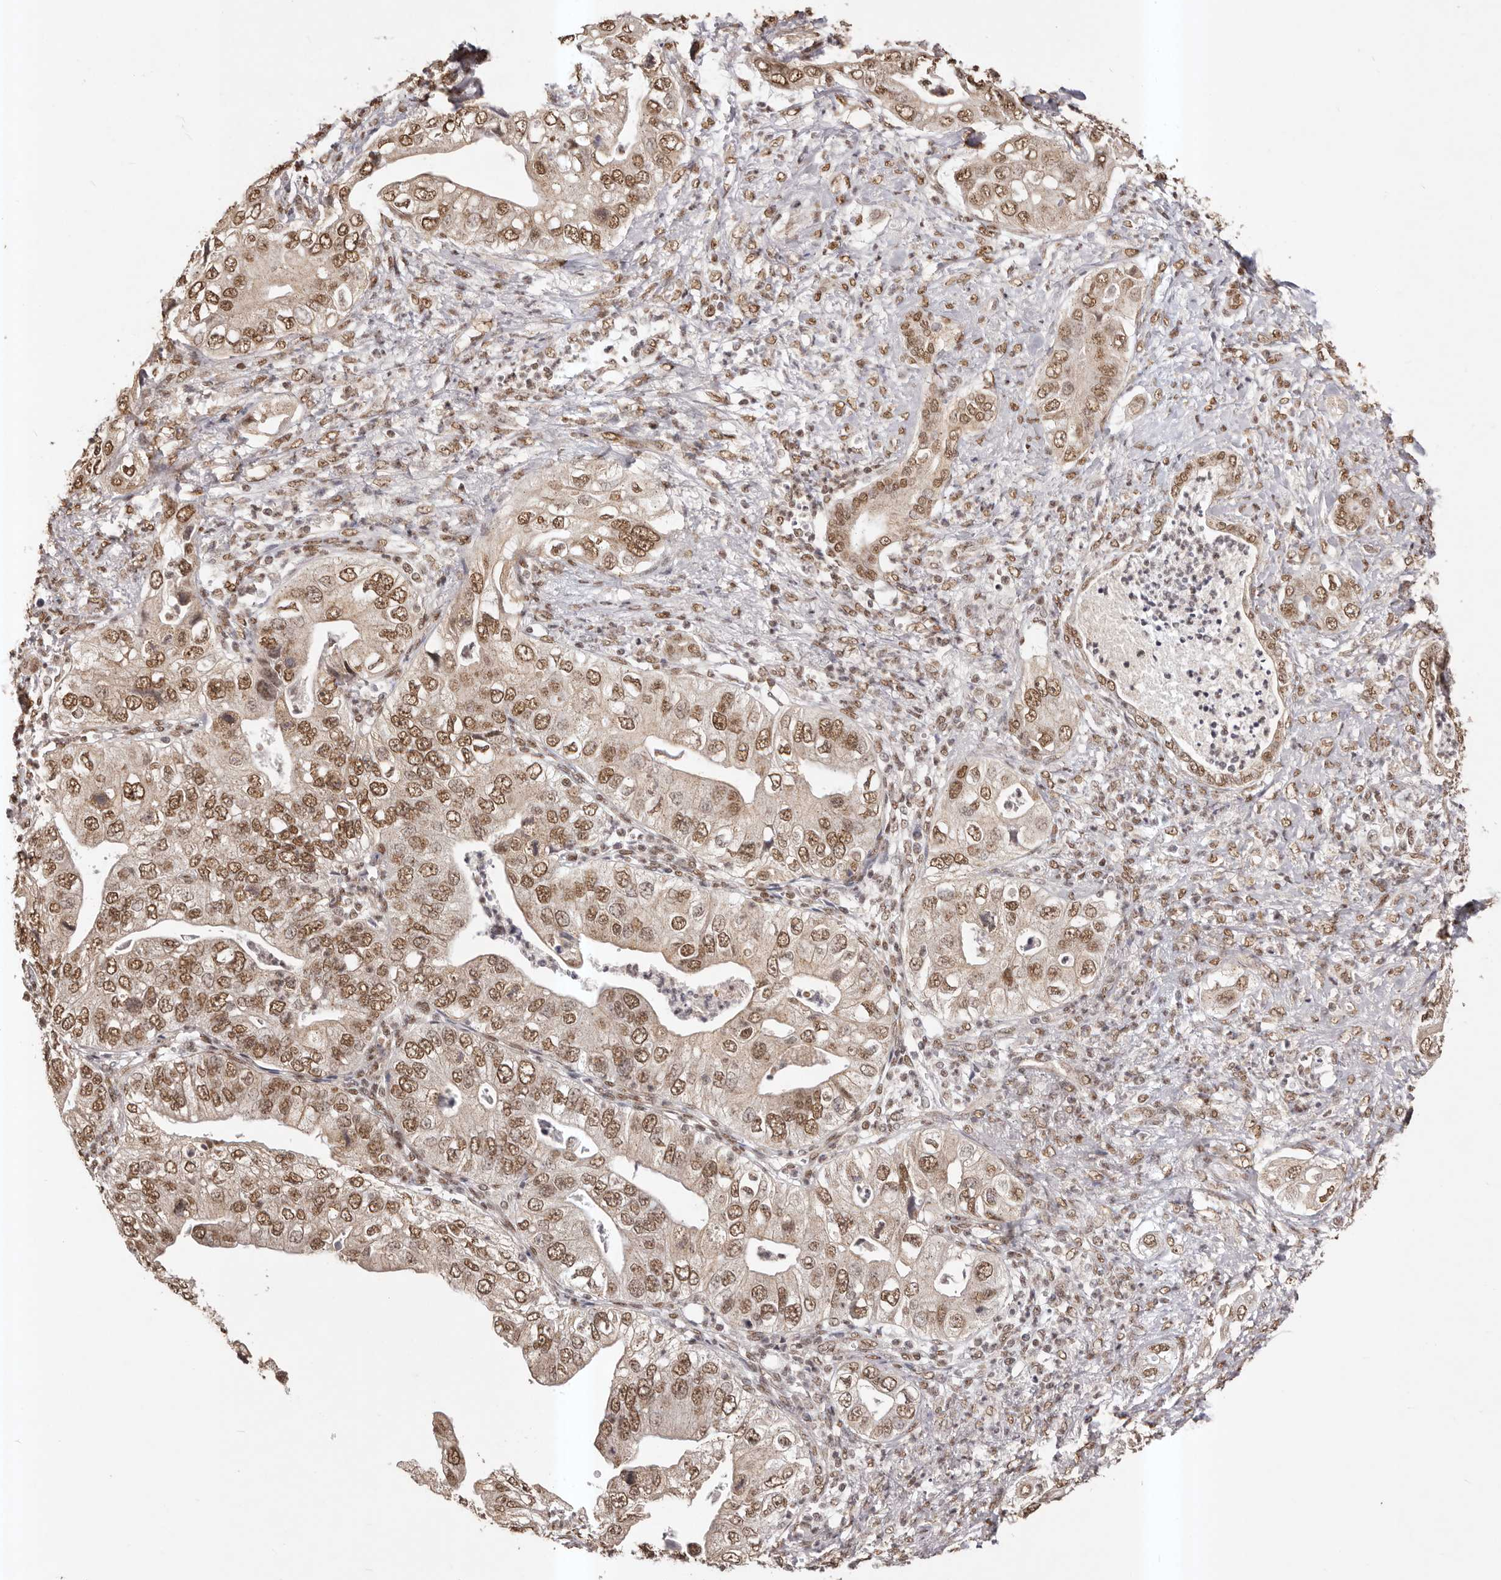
{"staining": {"intensity": "moderate", "quantity": ">75%", "location": "nuclear"}, "tissue": "pancreatic cancer", "cell_type": "Tumor cells", "image_type": "cancer", "snomed": [{"axis": "morphology", "description": "Adenocarcinoma, NOS"}, {"axis": "topography", "description": "Pancreas"}], "caption": "IHC image of neoplastic tissue: pancreatic adenocarcinoma stained using immunohistochemistry (IHC) demonstrates medium levels of moderate protein expression localized specifically in the nuclear of tumor cells, appearing as a nuclear brown color.", "gene": "RPS6KA5", "patient": {"sex": "female", "age": 78}}